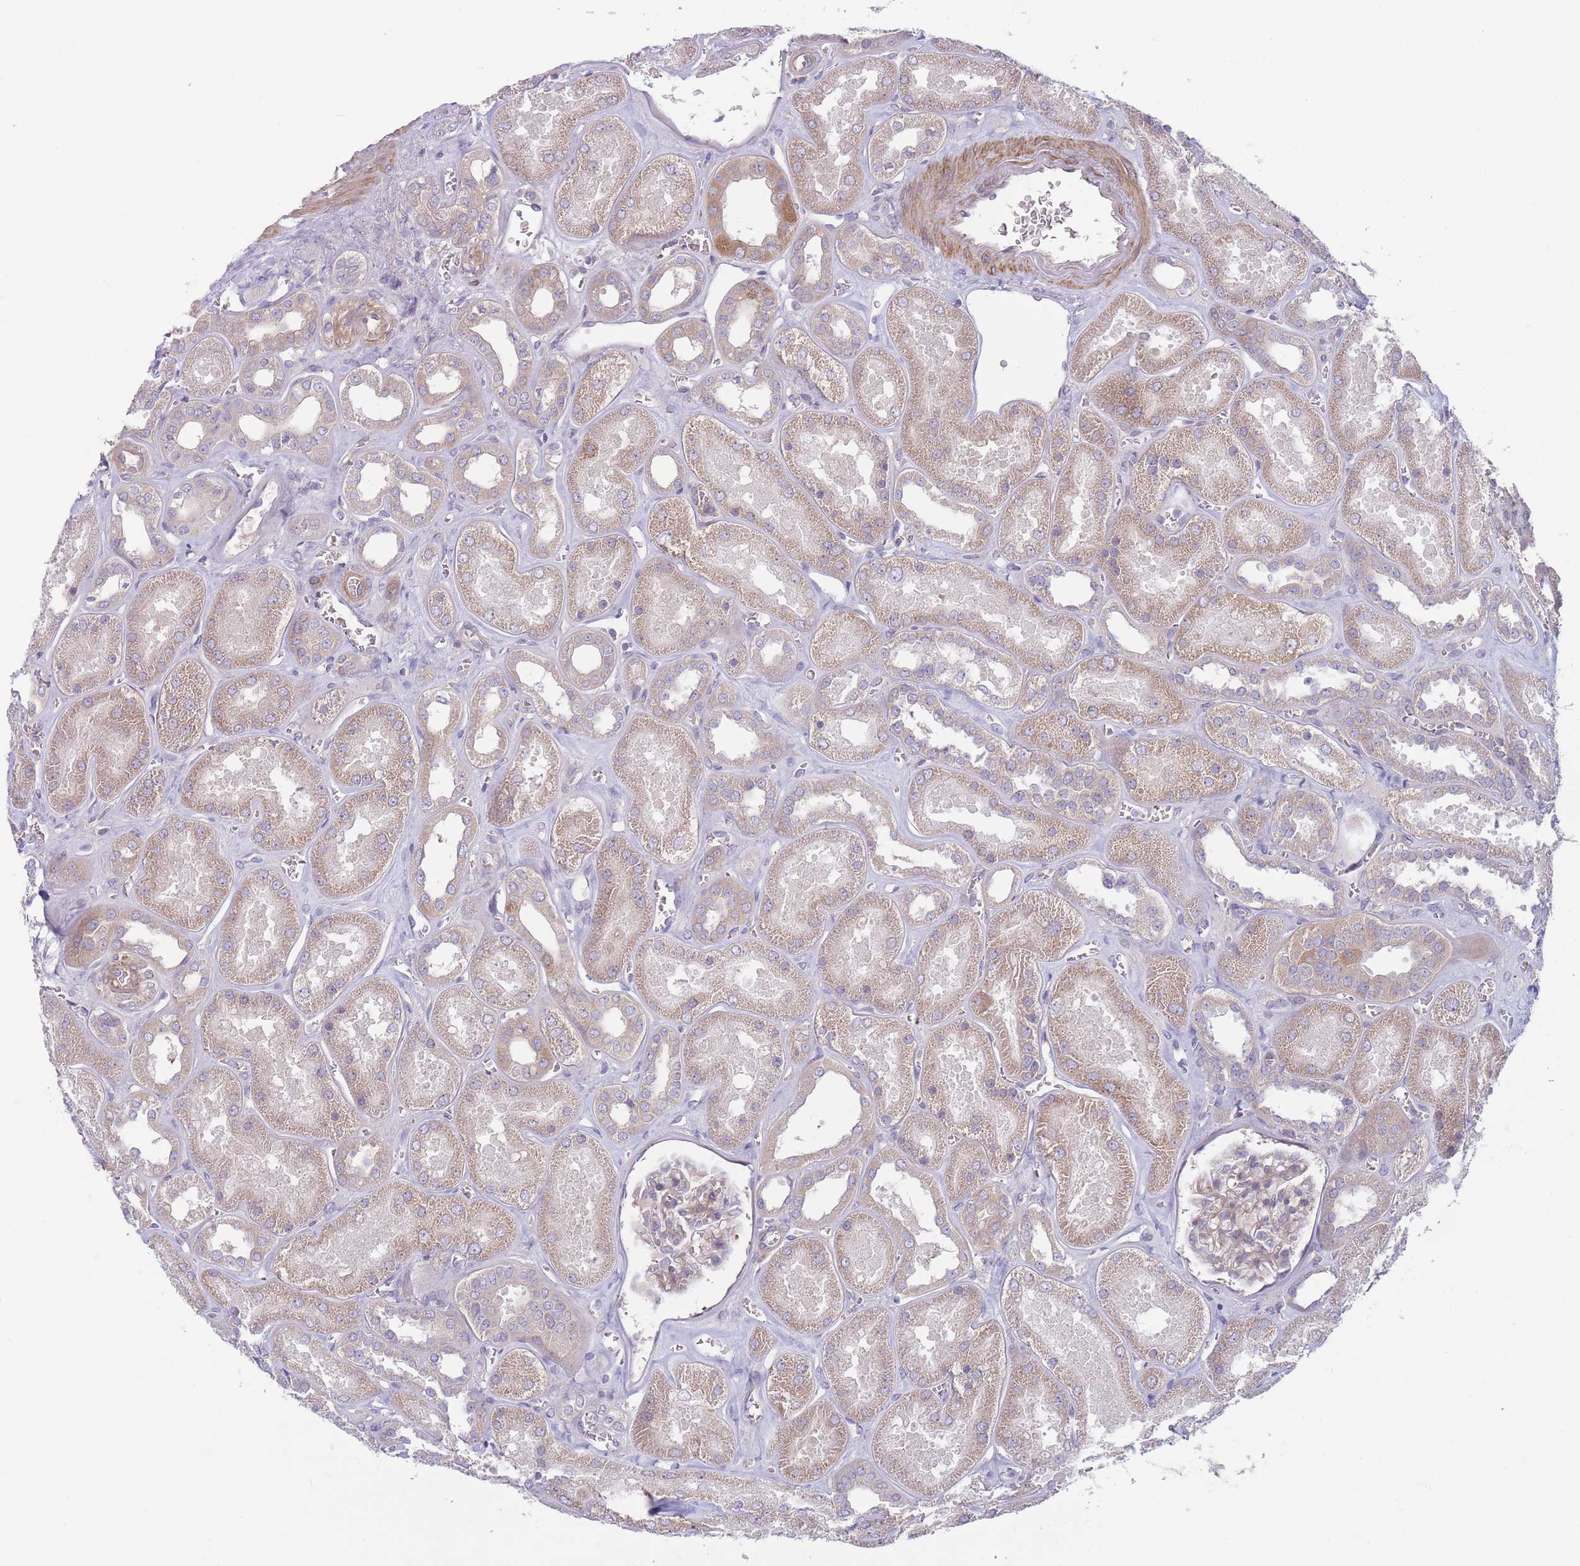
{"staining": {"intensity": "weak", "quantity": "25%-75%", "location": "cytoplasmic/membranous"}, "tissue": "kidney", "cell_type": "Cells in glomeruli", "image_type": "normal", "snomed": [{"axis": "morphology", "description": "Normal tissue, NOS"}, {"axis": "morphology", "description": "Adenocarcinoma, NOS"}, {"axis": "topography", "description": "Kidney"}], "caption": "Brown immunohistochemical staining in benign kidney shows weak cytoplasmic/membranous positivity in approximately 25%-75% of cells in glomeruli.", "gene": "PNPLA5", "patient": {"sex": "female", "age": 68}}